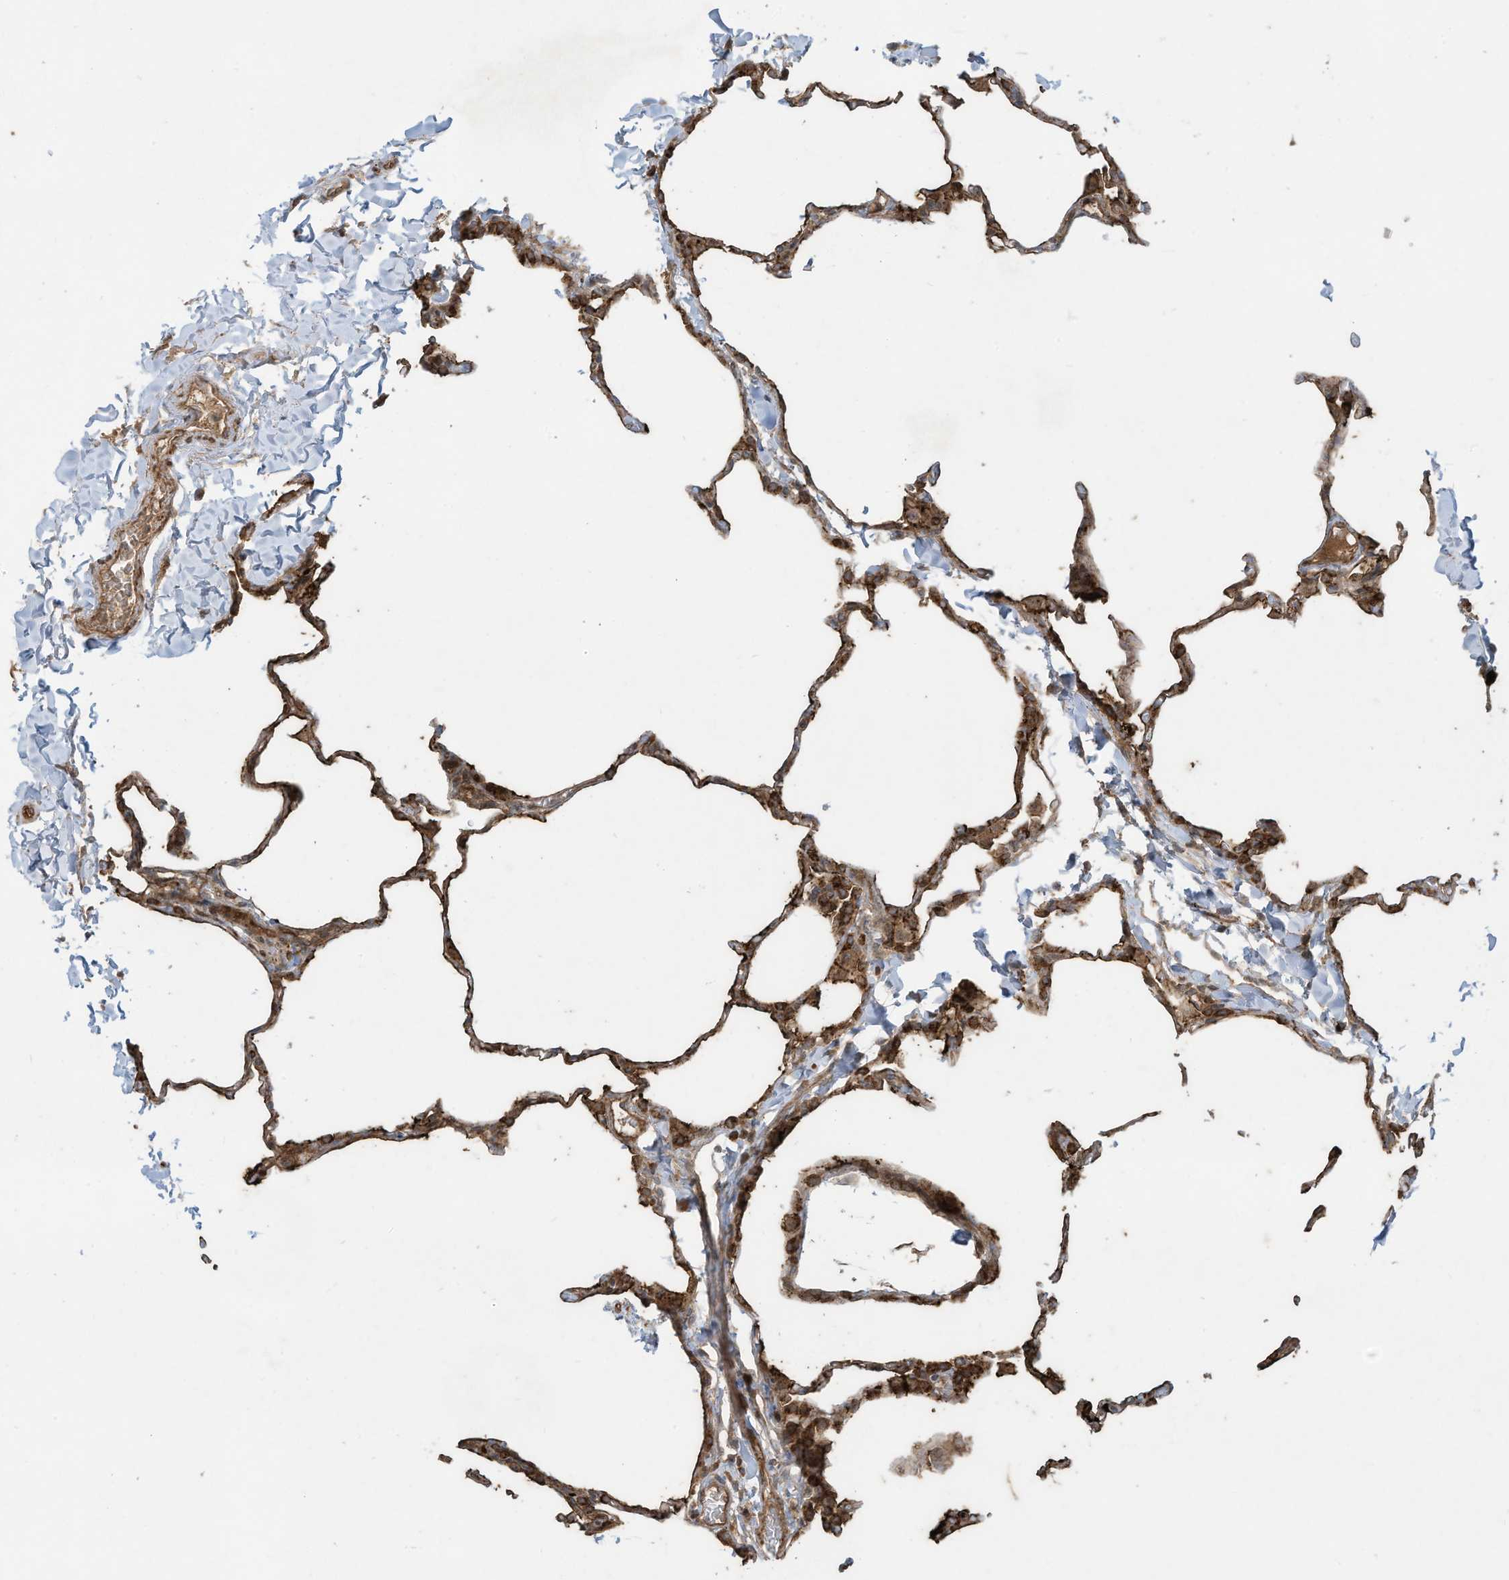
{"staining": {"intensity": "moderate", "quantity": ">75%", "location": "cytoplasmic/membranous"}, "tissue": "lung", "cell_type": "Alveolar cells", "image_type": "normal", "snomed": [{"axis": "morphology", "description": "Normal tissue, NOS"}, {"axis": "topography", "description": "Lung"}], "caption": "There is medium levels of moderate cytoplasmic/membranous positivity in alveolar cells of normal lung, as demonstrated by immunohistochemical staining (brown color).", "gene": "DDIT4", "patient": {"sex": "male", "age": 20}}